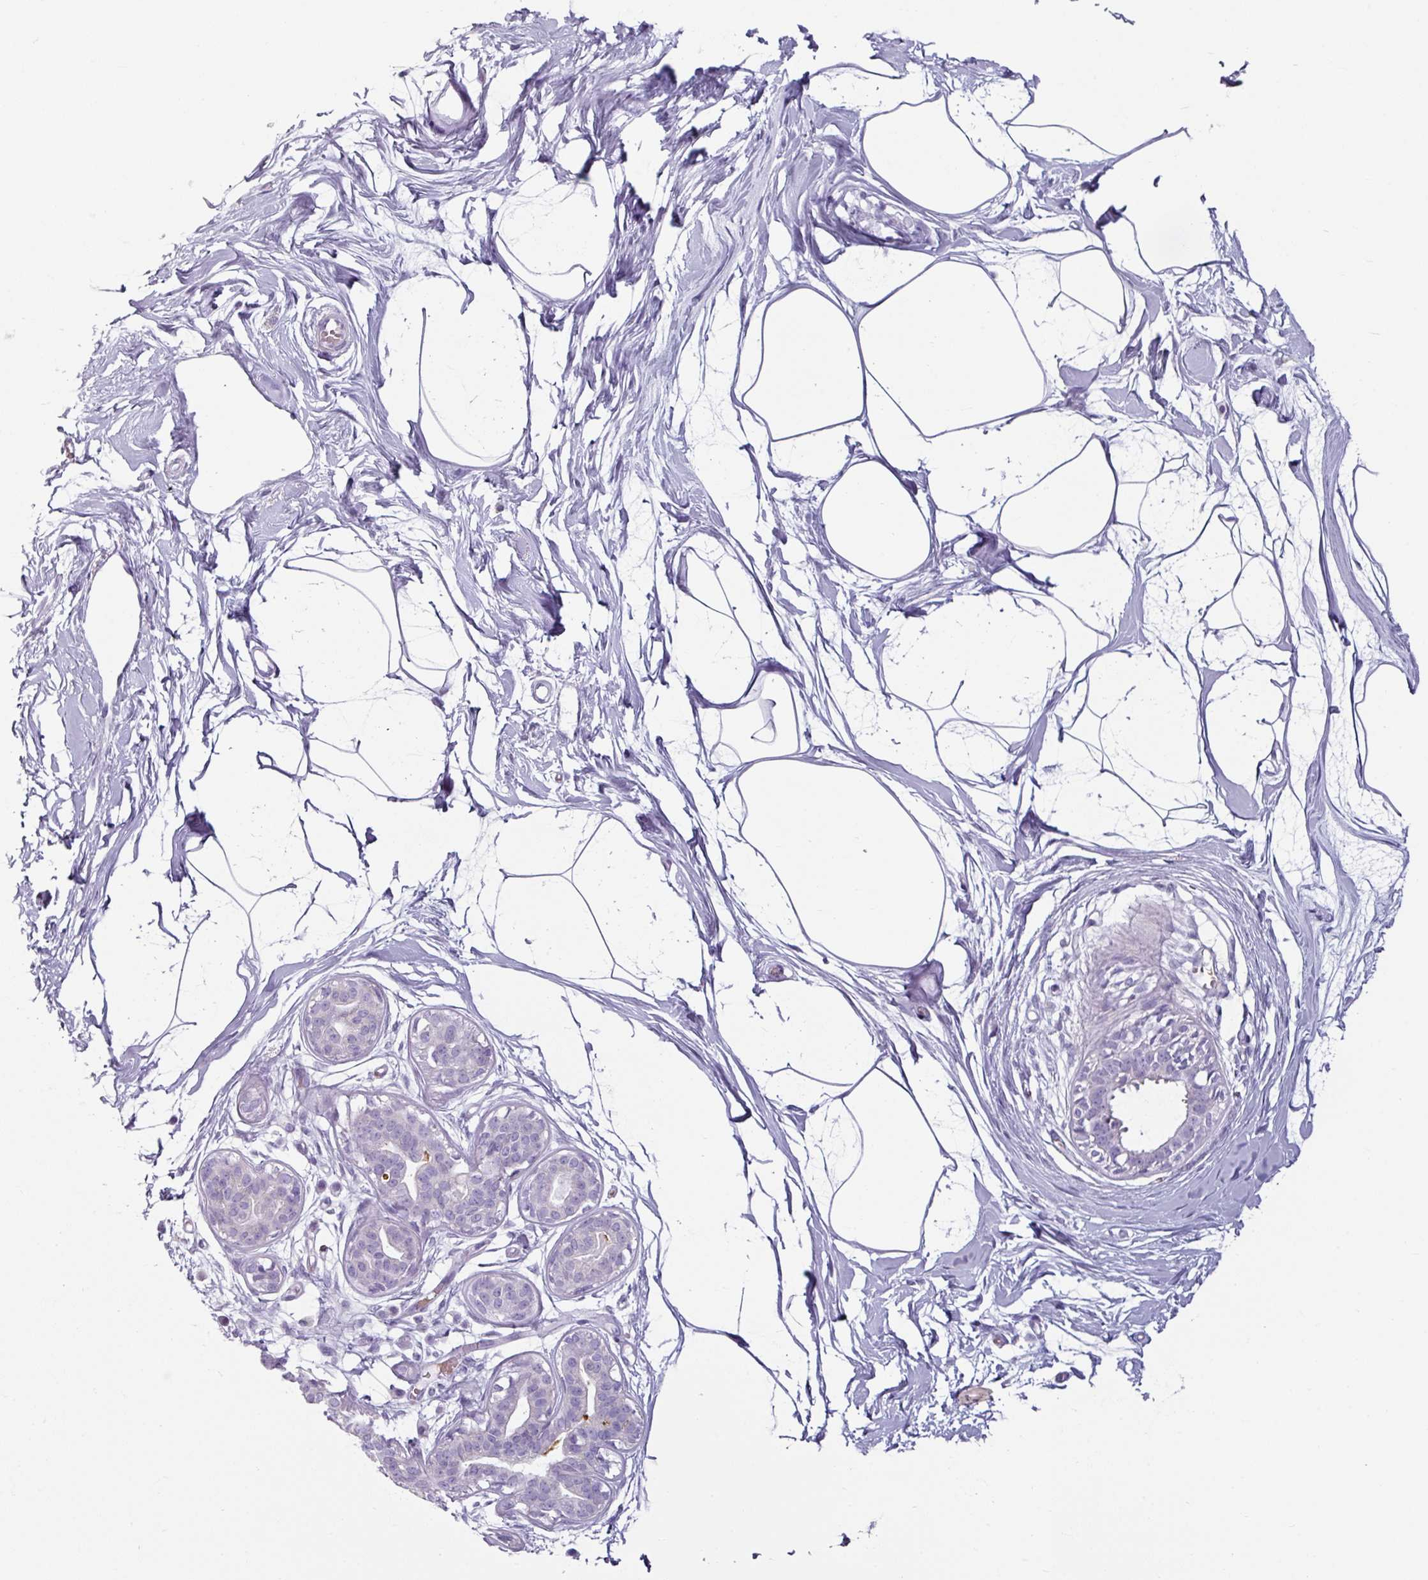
{"staining": {"intensity": "negative", "quantity": "none", "location": "none"}, "tissue": "breast", "cell_type": "Adipocytes", "image_type": "normal", "snomed": [{"axis": "morphology", "description": "Normal tissue, NOS"}, {"axis": "topography", "description": "Breast"}], "caption": "A high-resolution histopathology image shows IHC staining of normal breast, which exhibits no significant staining in adipocytes.", "gene": "CLCA1", "patient": {"sex": "female", "age": 45}}